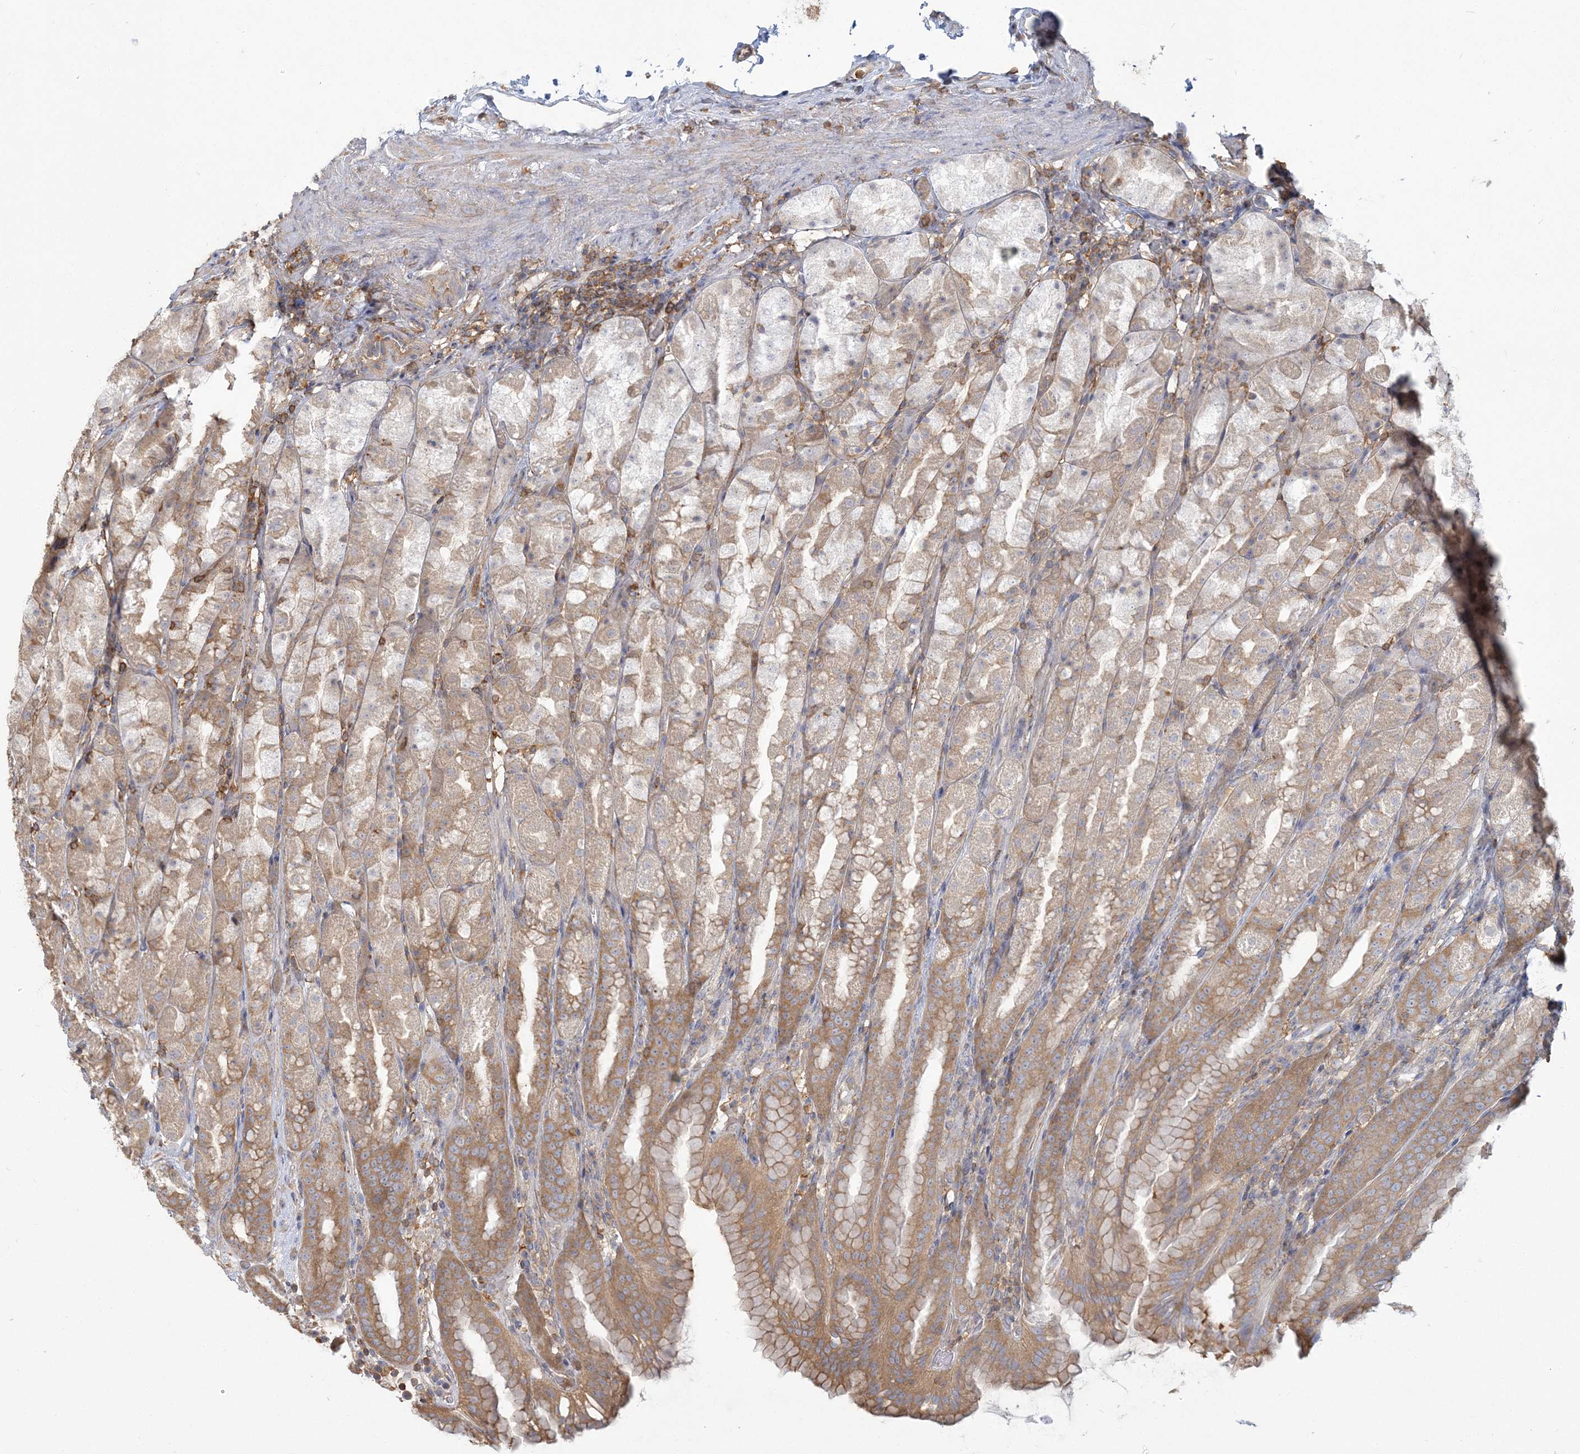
{"staining": {"intensity": "moderate", "quantity": ">75%", "location": "cytoplasmic/membranous"}, "tissue": "stomach", "cell_type": "Glandular cells", "image_type": "normal", "snomed": [{"axis": "morphology", "description": "Normal tissue, NOS"}, {"axis": "topography", "description": "Stomach, upper"}], "caption": "About >75% of glandular cells in benign stomach reveal moderate cytoplasmic/membranous protein positivity as visualized by brown immunohistochemical staining.", "gene": "ANKS1A", "patient": {"sex": "male", "age": 68}}